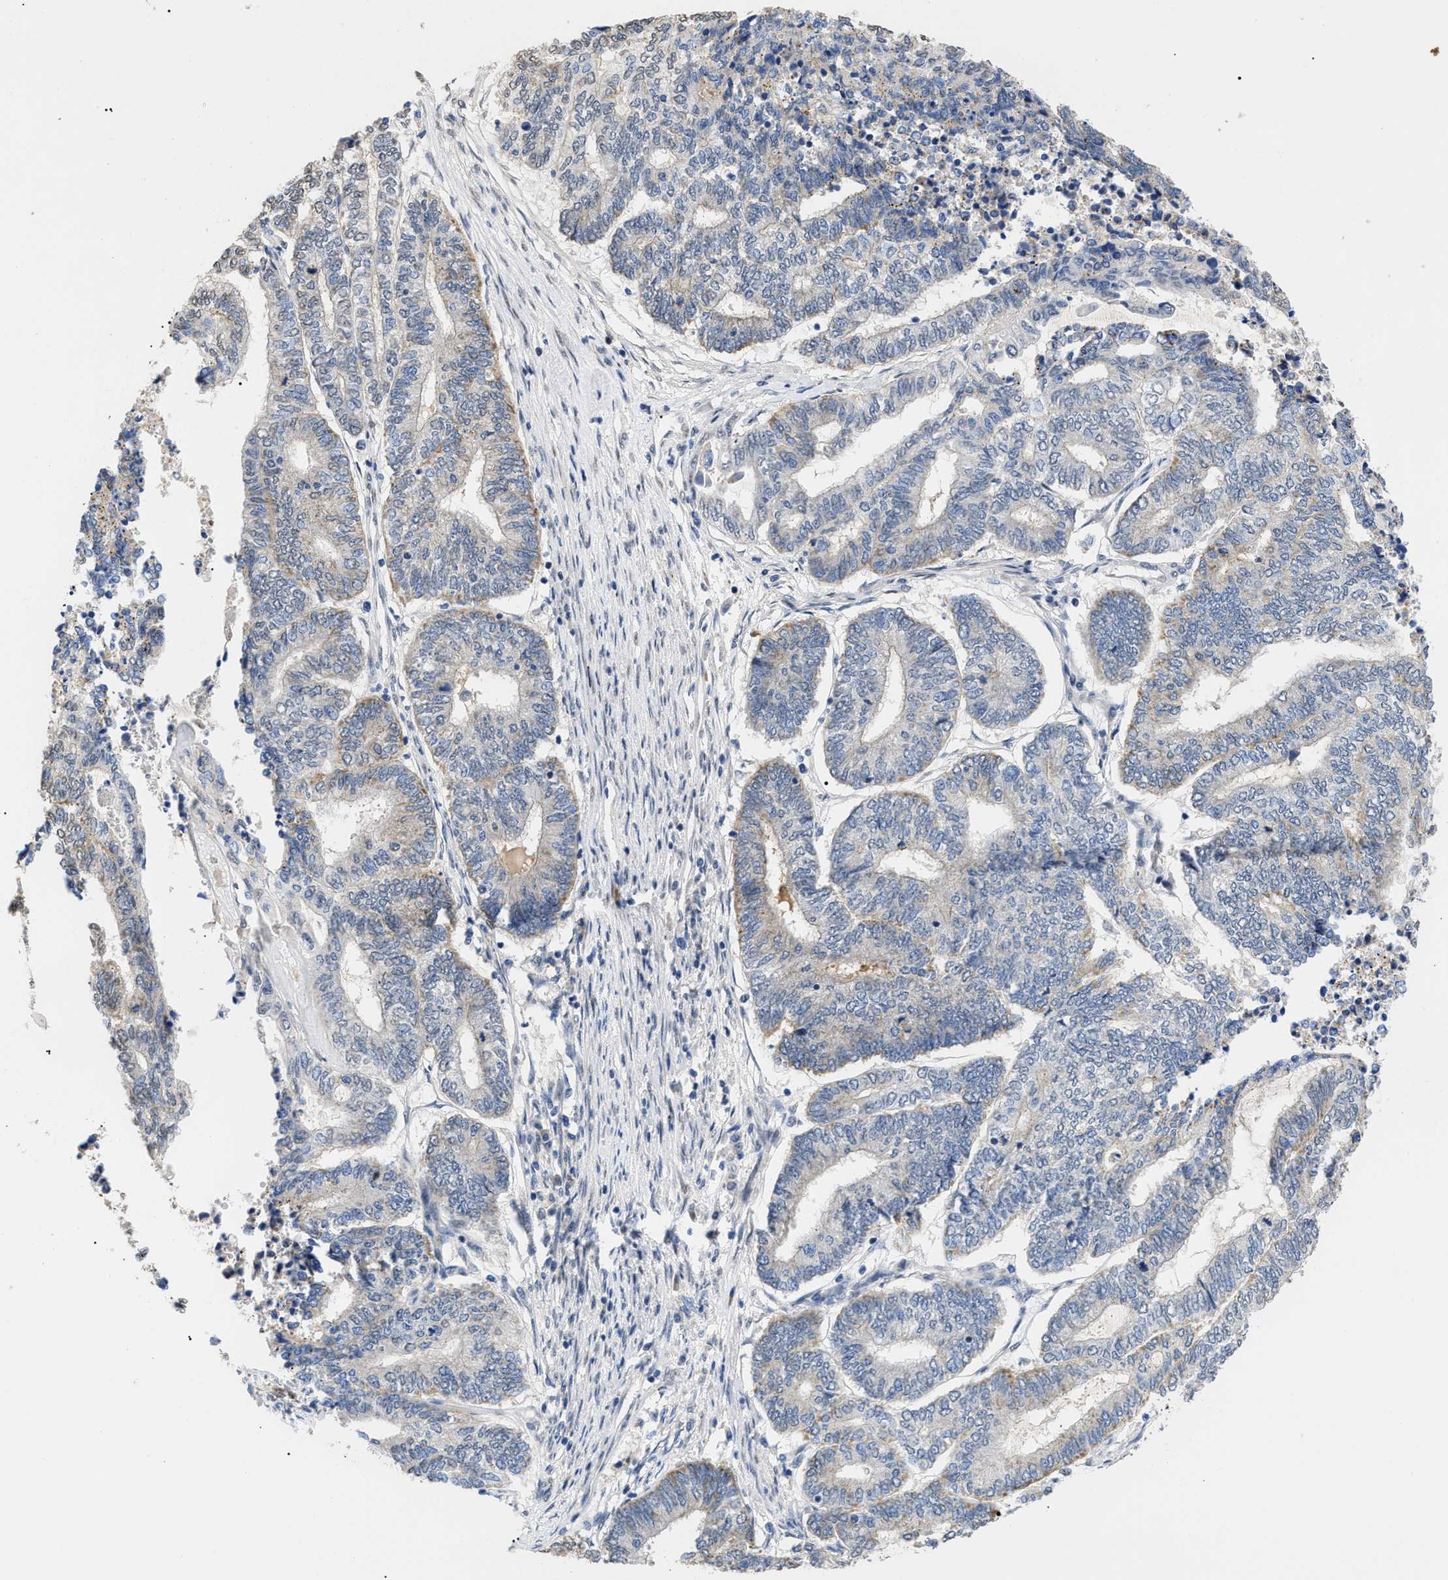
{"staining": {"intensity": "weak", "quantity": "<25%", "location": "cytoplasmic/membranous"}, "tissue": "endometrial cancer", "cell_type": "Tumor cells", "image_type": "cancer", "snomed": [{"axis": "morphology", "description": "Adenocarcinoma, NOS"}, {"axis": "topography", "description": "Uterus"}, {"axis": "topography", "description": "Endometrium"}], "caption": "Endometrial adenocarcinoma was stained to show a protein in brown. There is no significant positivity in tumor cells. The staining was performed using DAB (3,3'-diaminobenzidine) to visualize the protein expression in brown, while the nuclei were stained in blue with hematoxylin (Magnification: 20x).", "gene": "SFXN5", "patient": {"sex": "female", "age": 70}}